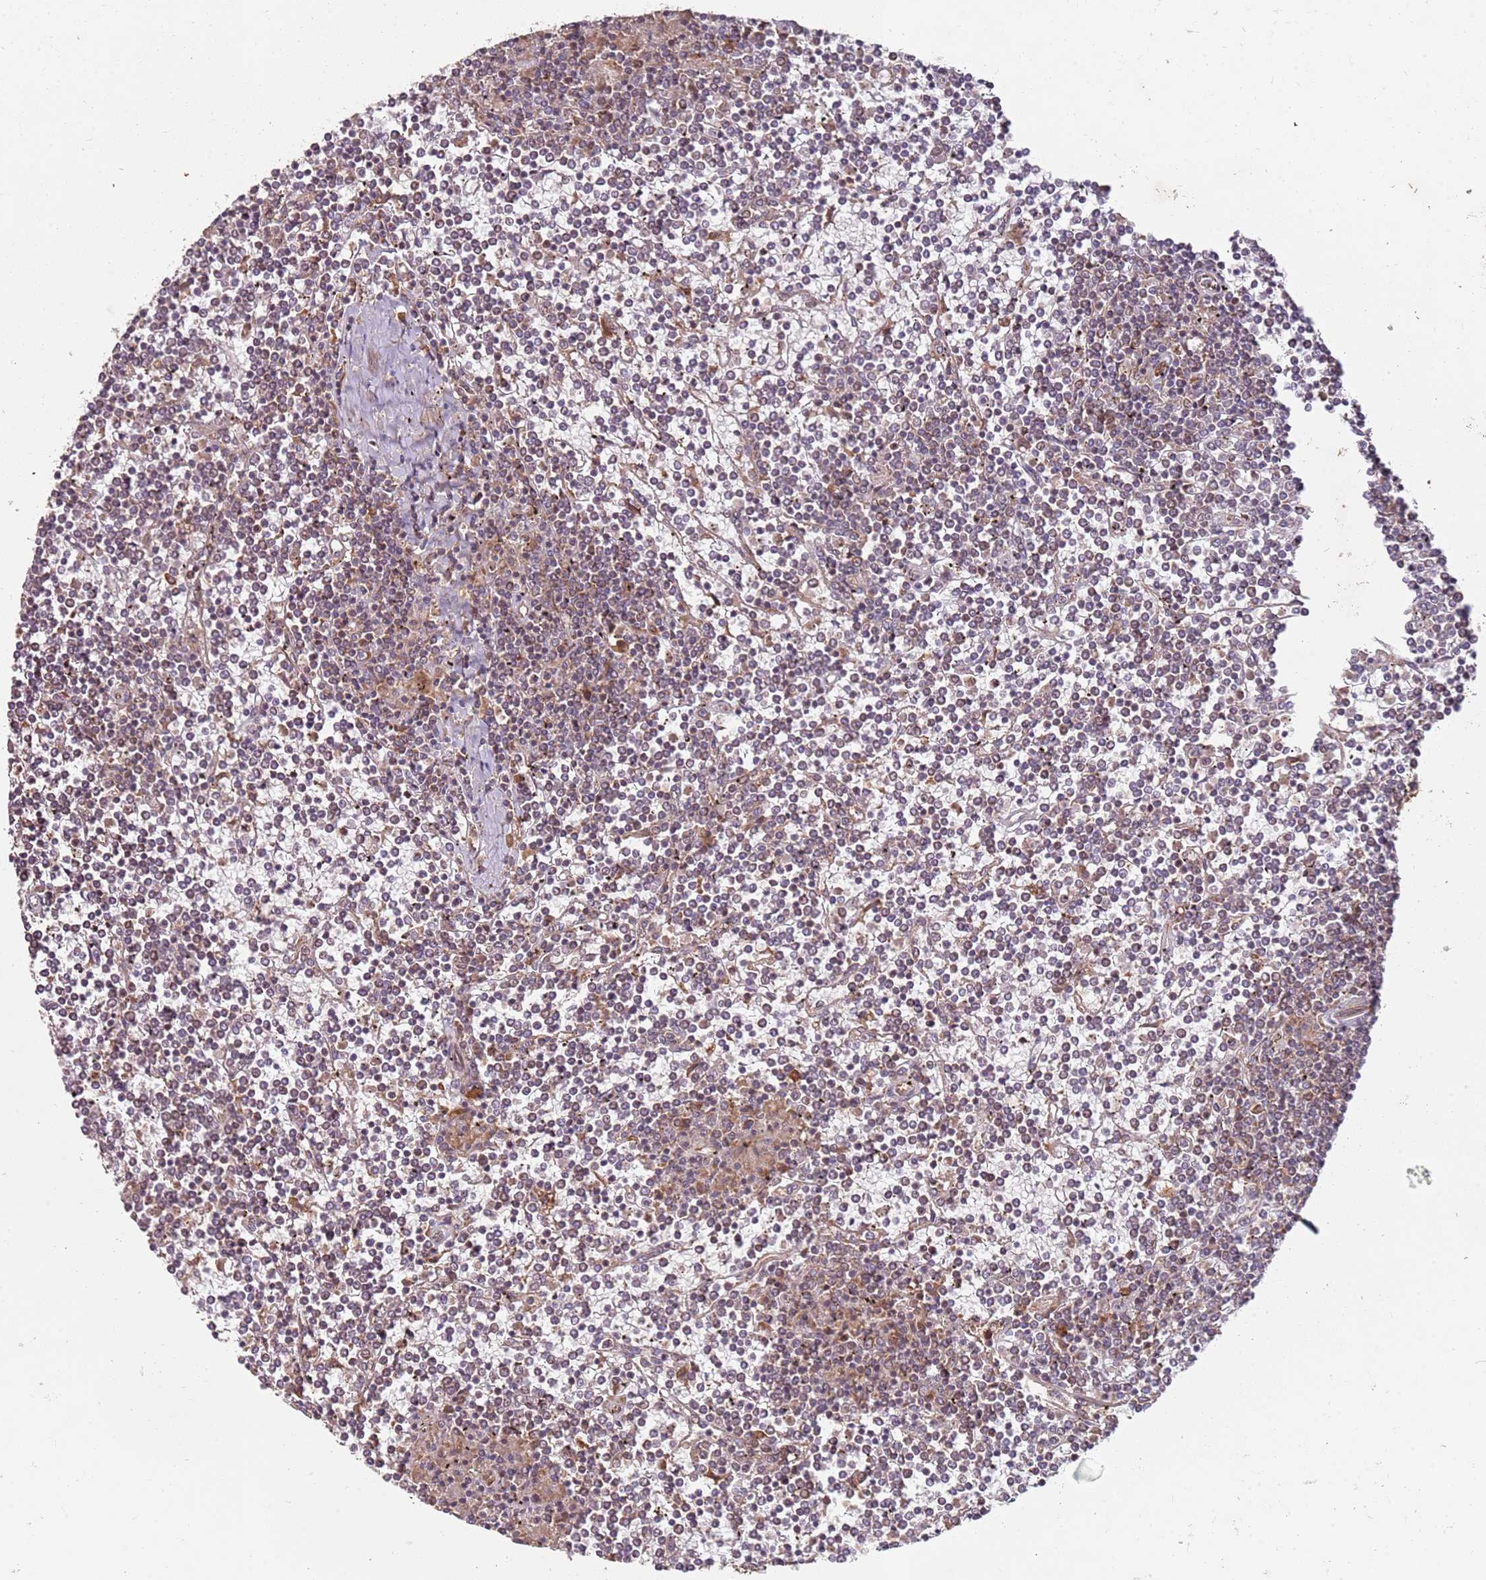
{"staining": {"intensity": "moderate", "quantity": "25%-75%", "location": "cytoplasmic/membranous"}, "tissue": "lymphoma", "cell_type": "Tumor cells", "image_type": "cancer", "snomed": [{"axis": "morphology", "description": "Malignant lymphoma, non-Hodgkin's type, Low grade"}, {"axis": "topography", "description": "Spleen"}], "caption": "Brown immunohistochemical staining in human malignant lymphoma, non-Hodgkin's type (low-grade) displays moderate cytoplasmic/membranous staining in about 25%-75% of tumor cells.", "gene": "ARFRP1", "patient": {"sex": "female", "age": 19}}